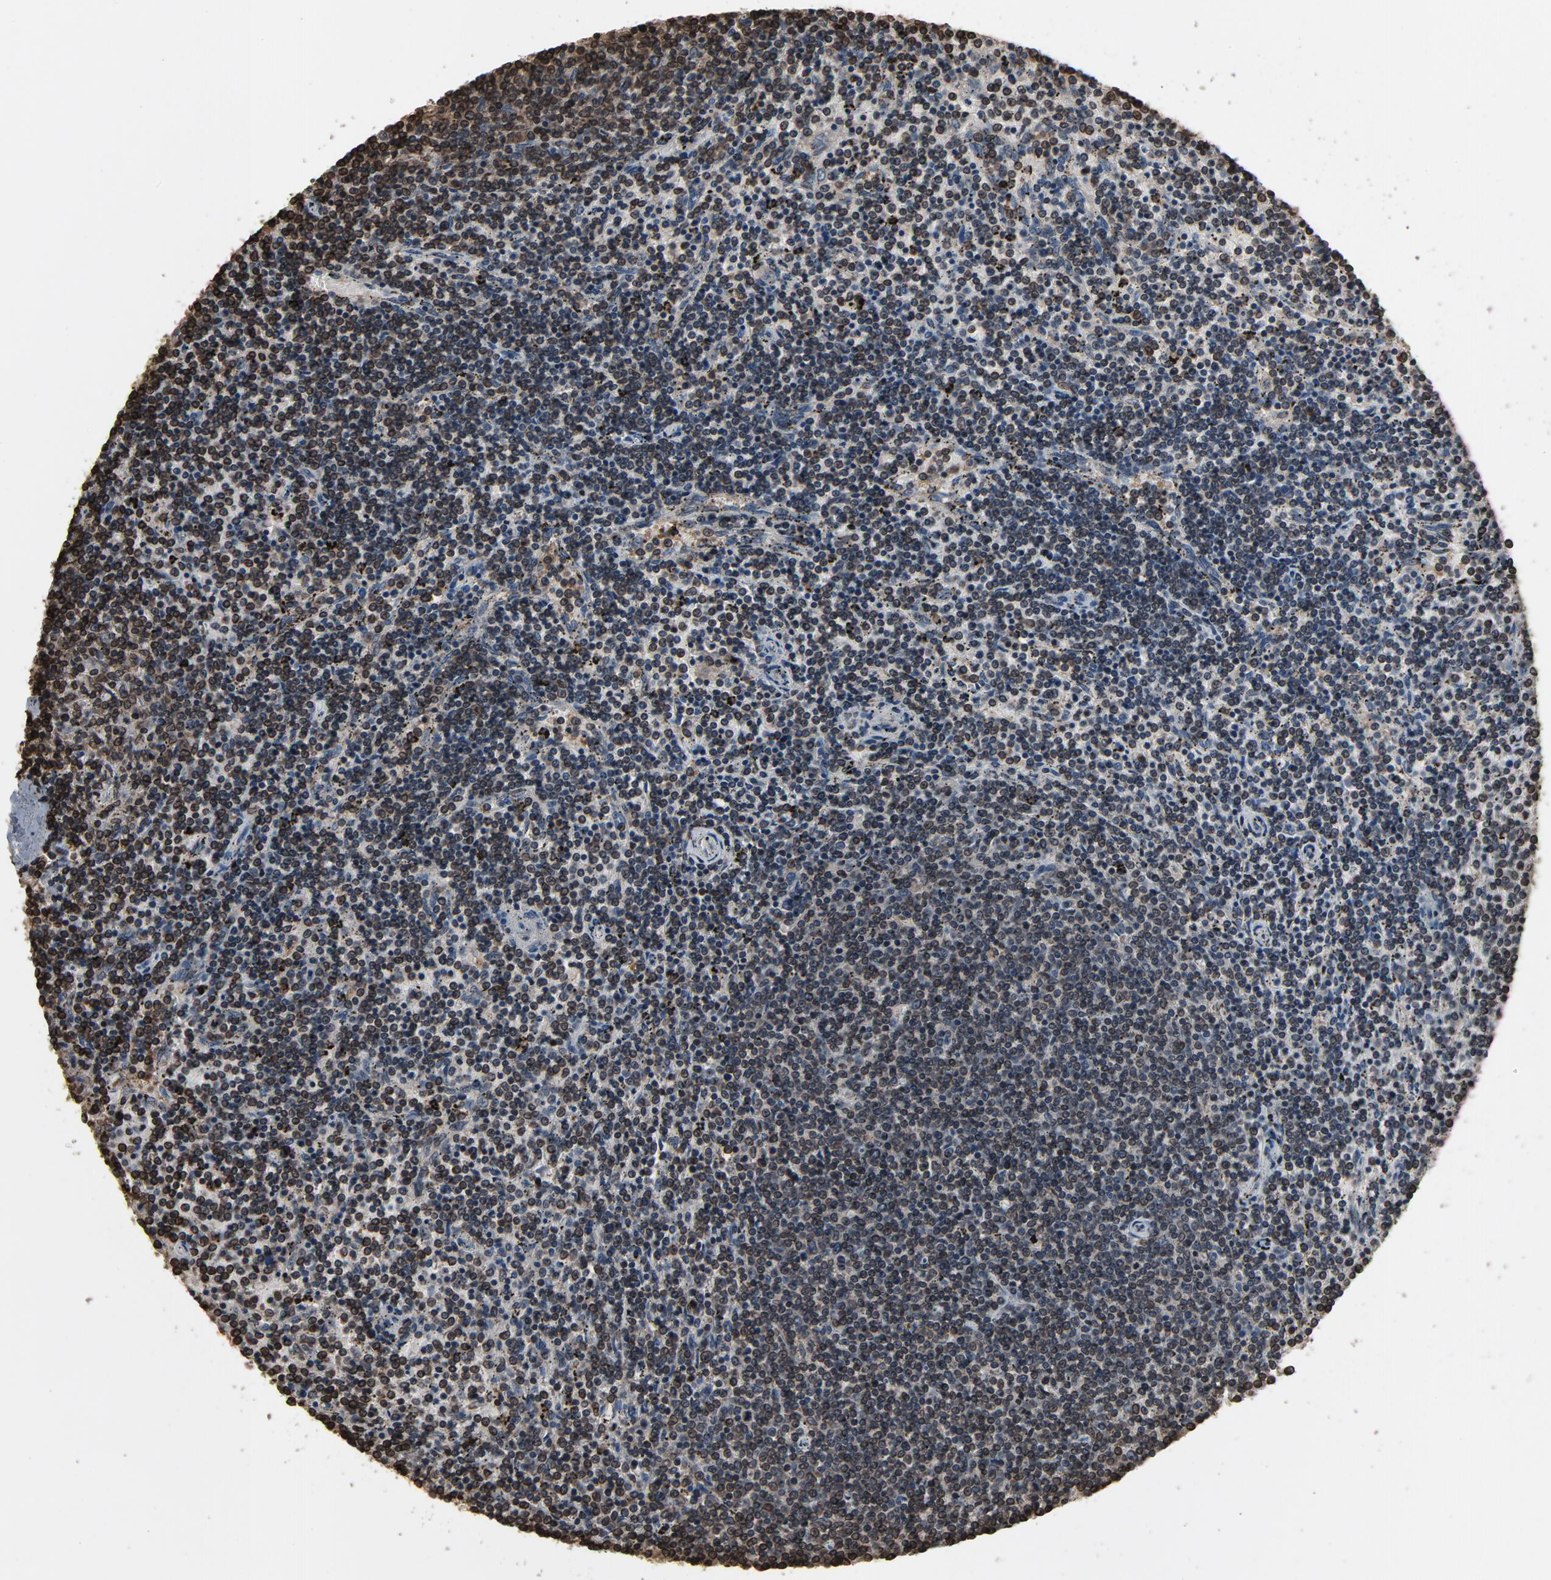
{"staining": {"intensity": "weak", "quantity": "<25%", "location": "cytoplasmic/membranous,nuclear"}, "tissue": "lymphoma", "cell_type": "Tumor cells", "image_type": "cancer", "snomed": [{"axis": "morphology", "description": "Malignant lymphoma, non-Hodgkin's type, Low grade"}, {"axis": "topography", "description": "Spleen"}], "caption": "IHC histopathology image of neoplastic tissue: low-grade malignant lymphoma, non-Hodgkin's type stained with DAB demonstrates no significant protein positivity in tumor cells.", "gene": "UBE2D1", "patient": {"sex": "female", "age": 50}}